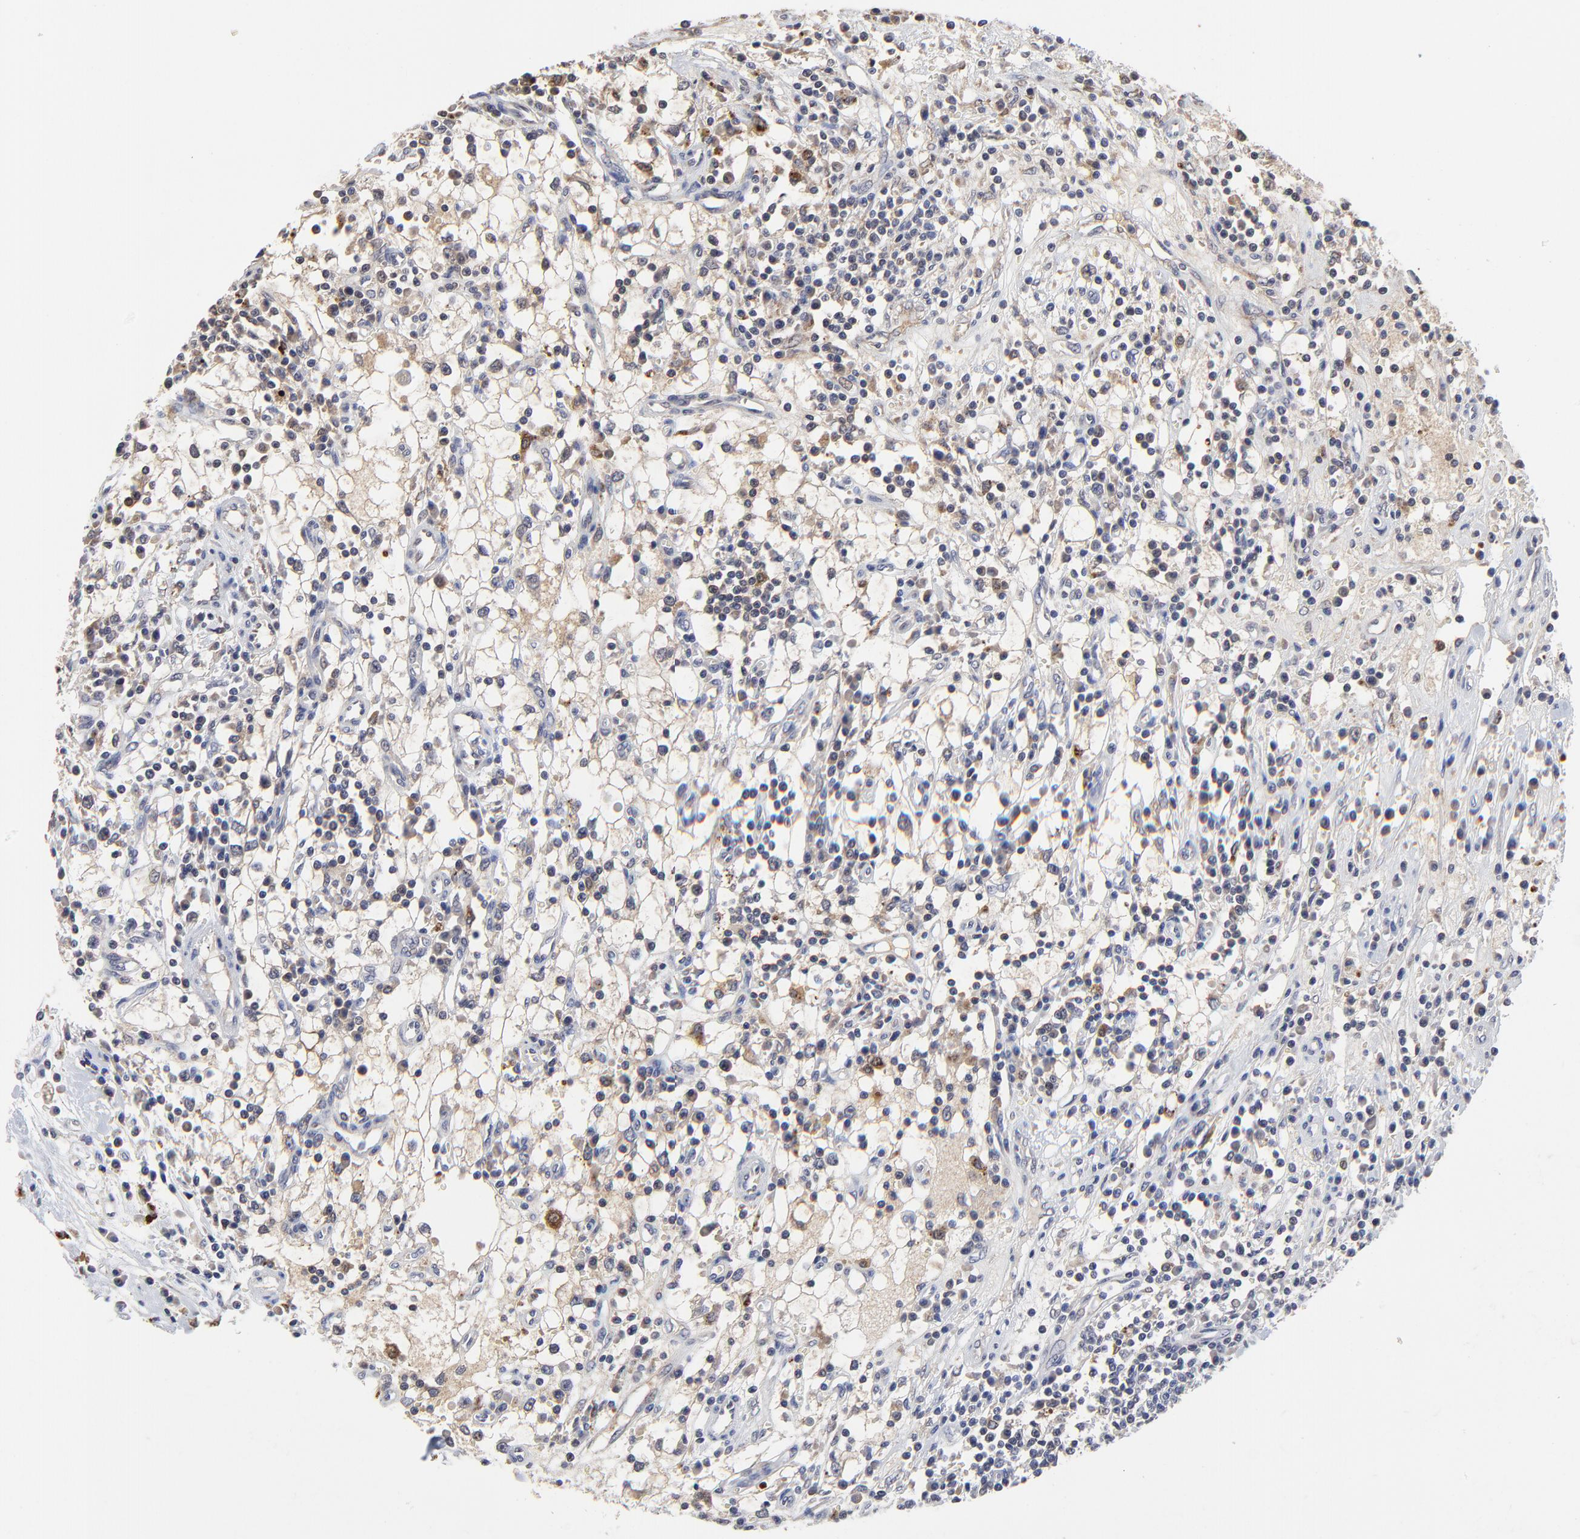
{"staining": {"intensity": "weak", "quantity": "<25%", "location": "cytoplasmic/membranous"}, "tissue": "renal cancer", "cell_type": "Tumor cells", "image_type": "cancer", "snomed": [{"axis": "morphology", "description": "Adenocarcinoma, NOS"}, {"axis": "topography", "description": "Kidney"}], "caption": "An image of human adenocarcinoma (renal) is negative for staining in tumor cells. Nuclei are stained in blue.", "gene": "LGALS3", "patient": {"sex": "male", "age": 82}}